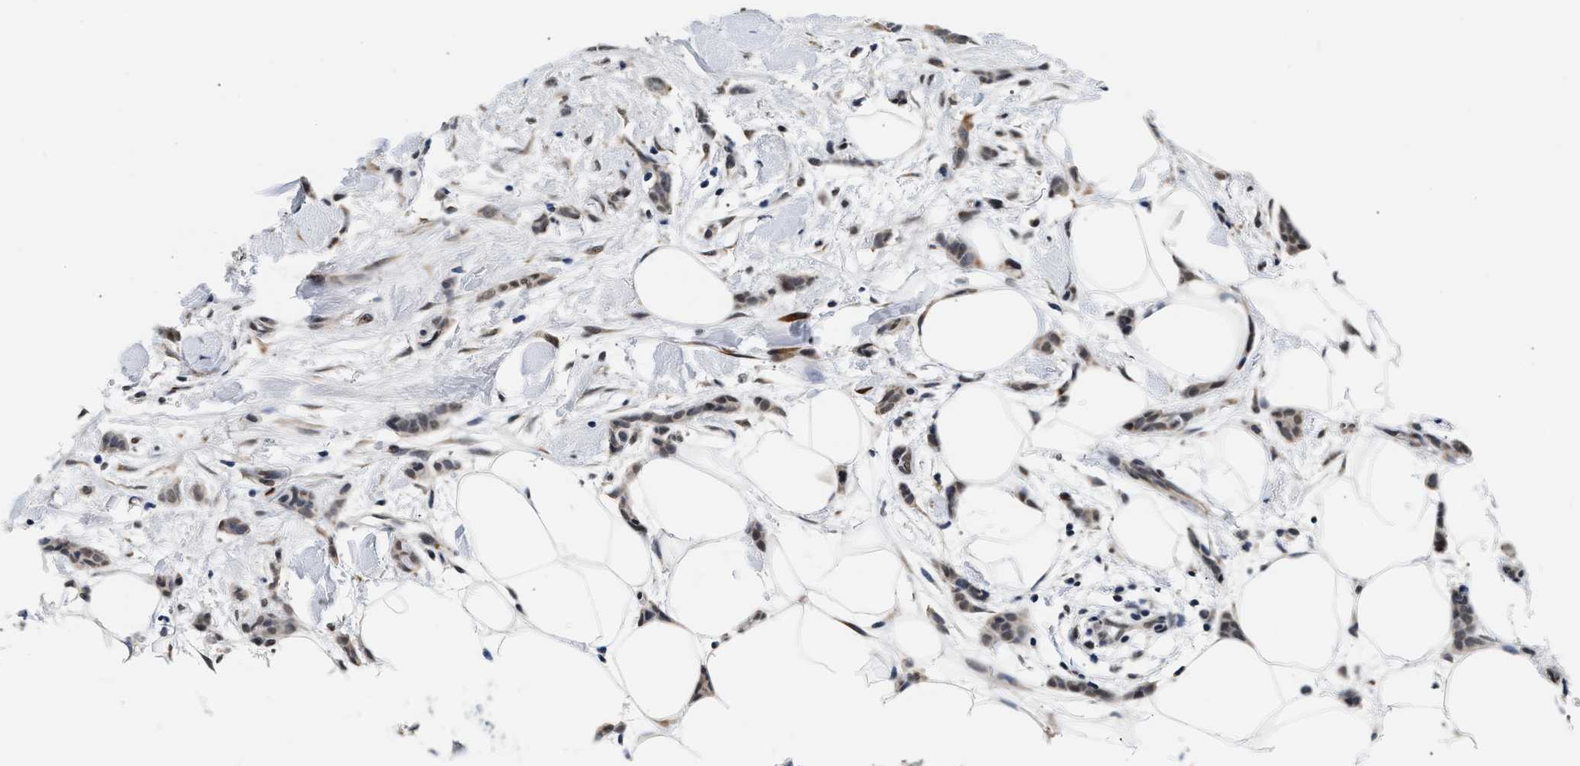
{"staining": {"intensity": "weak", "quantity": "25%-75%", "location": "nuclear"}, "tissue": "breast cancer", "cell_type": "Tumor cells", "image_type": "cancer", "snomed": [{"axis": "morphology", "description": "Lobular carcinoma"}, {"axis": "topography", "description": "Skin"}, {"axis": "topography", "description": "Breast"}], "caption": "Immunohistochemistry (IHC) of breast cancer (lobular carcinoma) displays low levels of weak nuclear expression in approximately 25%-75% of tumor cells. (brown staining indicates protein expression, while blue staining denotes nuclei).", "gene": "THOC1", "patient": {"sex": "female", "age": 46}}